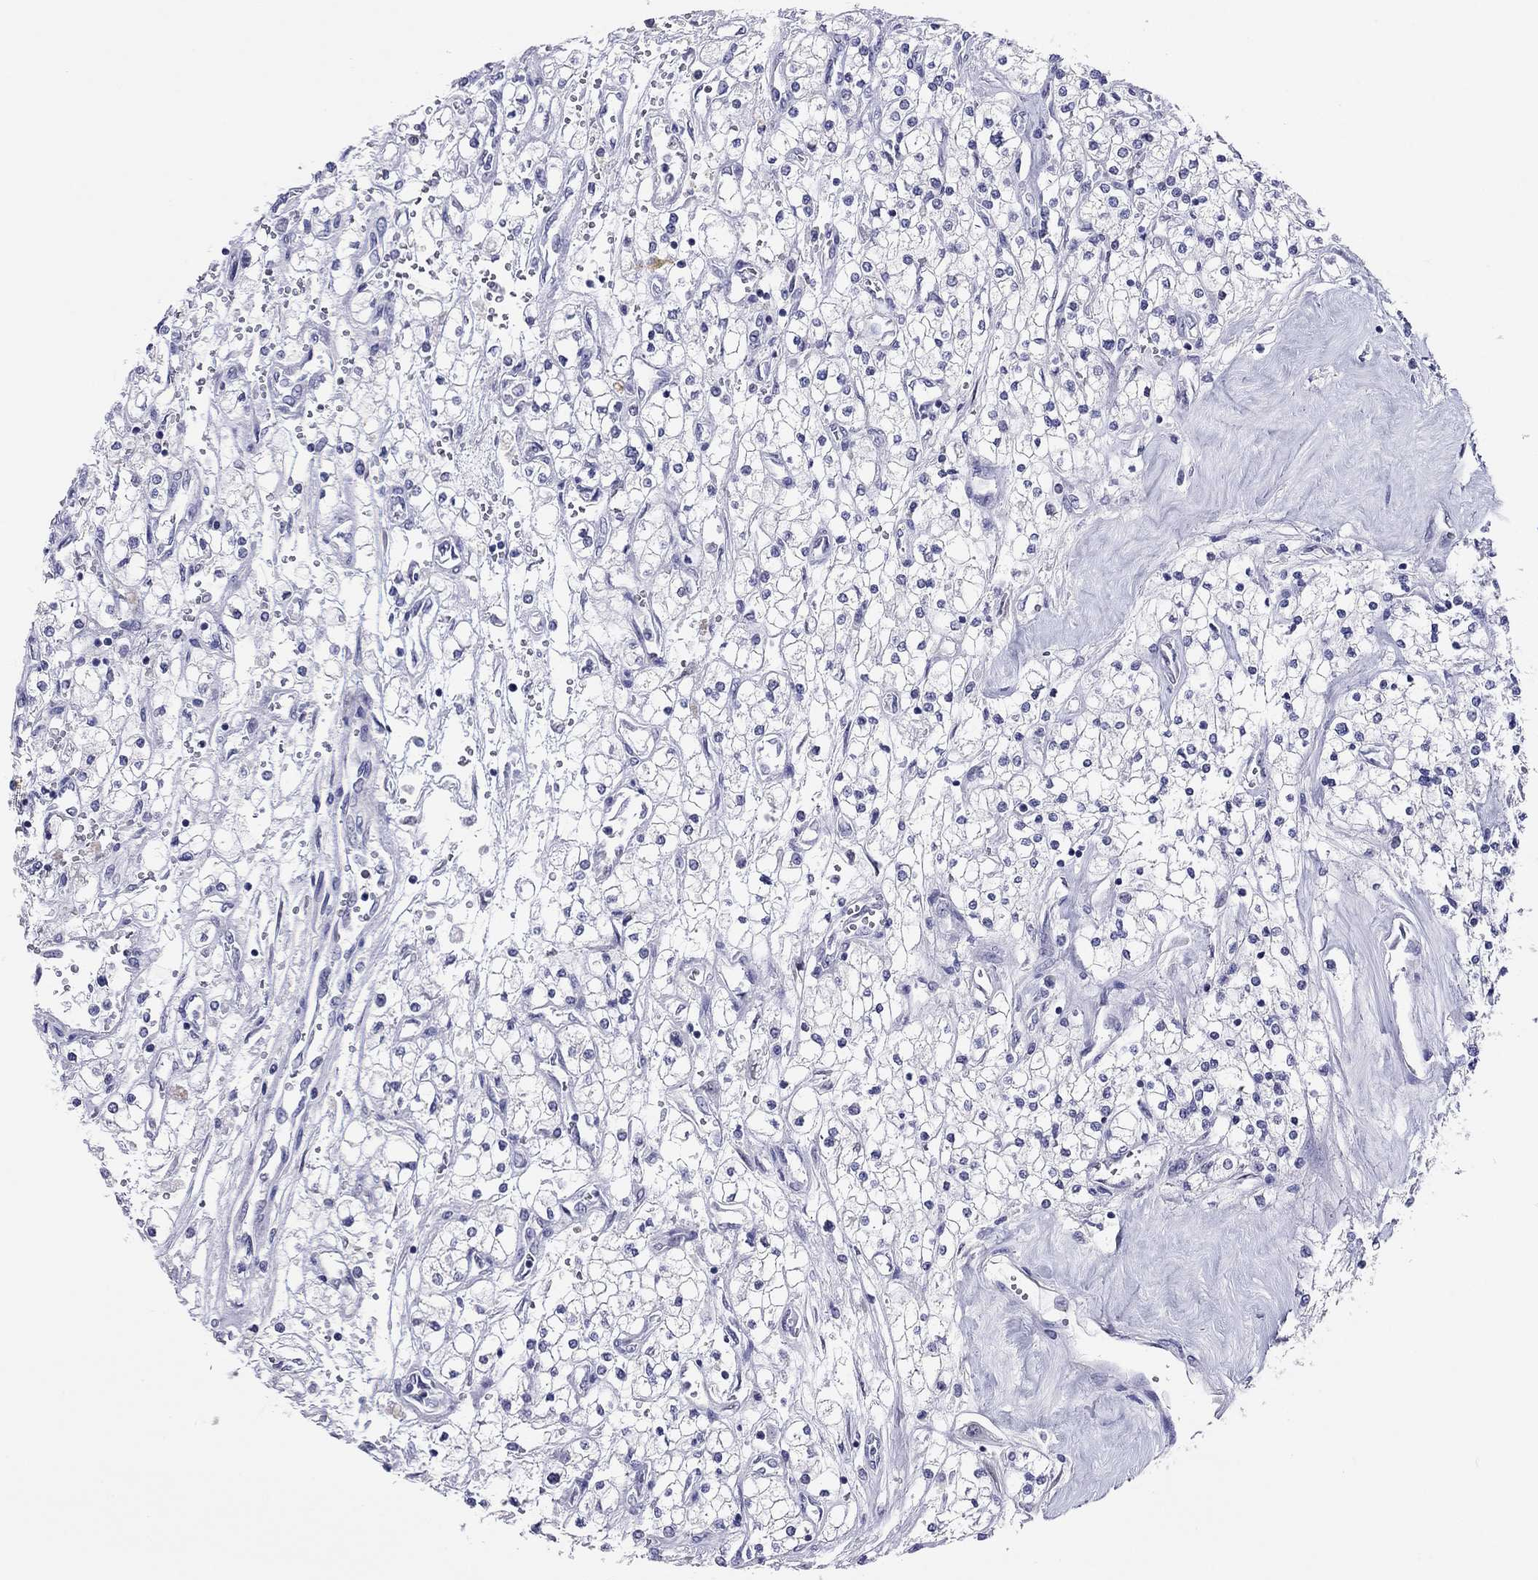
{"staining": {"intensity": "negative", "quantity": "none", "location": "none"}, "tissue": "renal cancer", "cell_type": "Tumor cells", "image_type": "cancer", "snomed": [{"axis": "morphology", "description": "Adenocarcinoma, NOS"}, {"axis": "topography", "description": "Kidney"}], "caption": "Renal cancer stained for a protein using IHC shows no positivity tumor cells.", "gene": "ARMC12", "patient": {"sex": "male", "age": 80}}